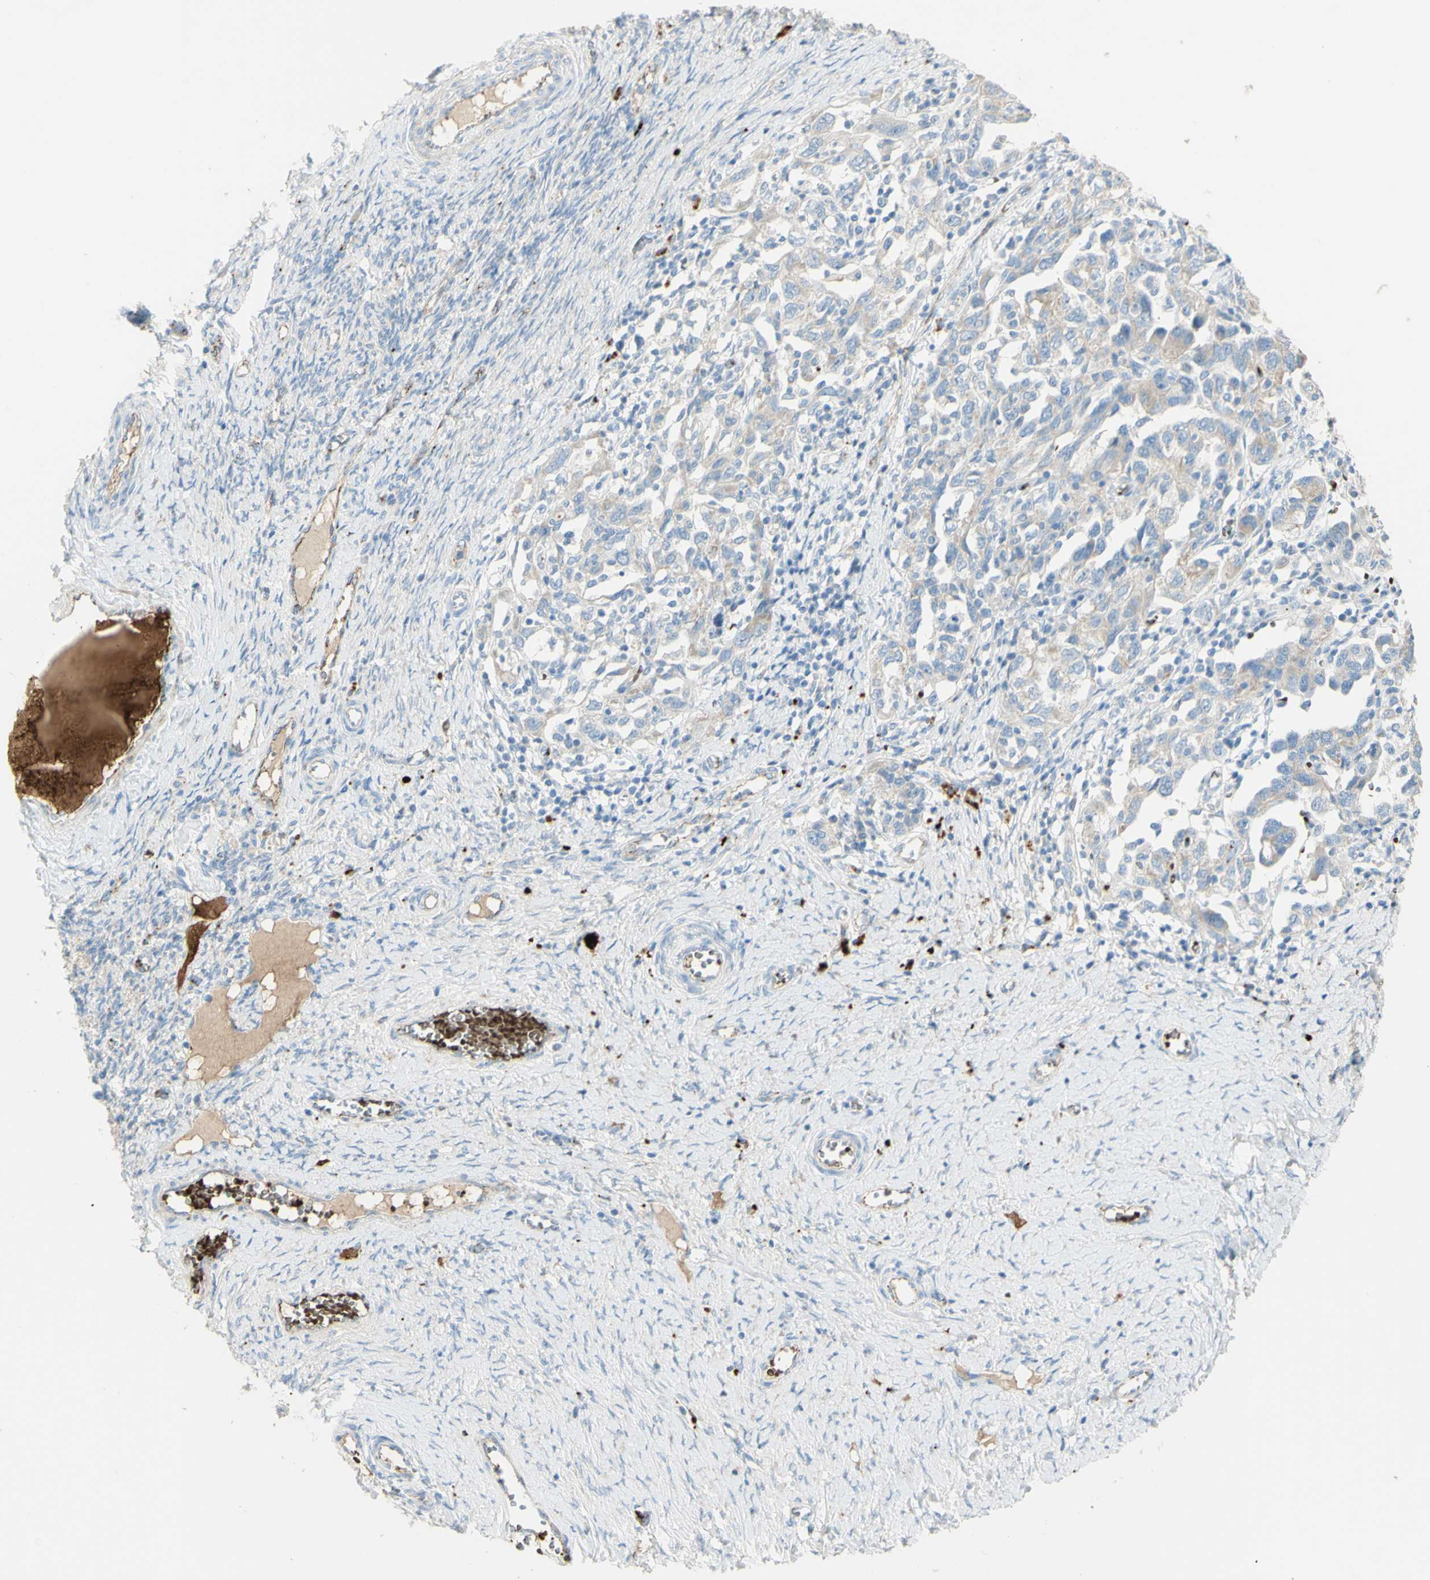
{"staining": {"intensity": "weak", "quantity": "25%-75%", "location": "cytoplasmic/membranous"}, "tissue": "ovarian cancer", "cell_type": "Tumor cells", "image_type": "cancer", "snomed": [{"axis": "morphology", "description": "Carcinoma, NOS"}, {"axis": "morphology", "description": "Cystadenocarcinoma, serous, NOS"}, {"axis": "topography", "description": "Ovary"}], "caption": "Immunohistochemical staining of ovarian cancer (carcinoma) exhibits weak cytoplasmic/membranous protein expression in about 25%-75% of tumor cells.", "gene": "GAN", "patient": {"sex": "female", "age": 69}}